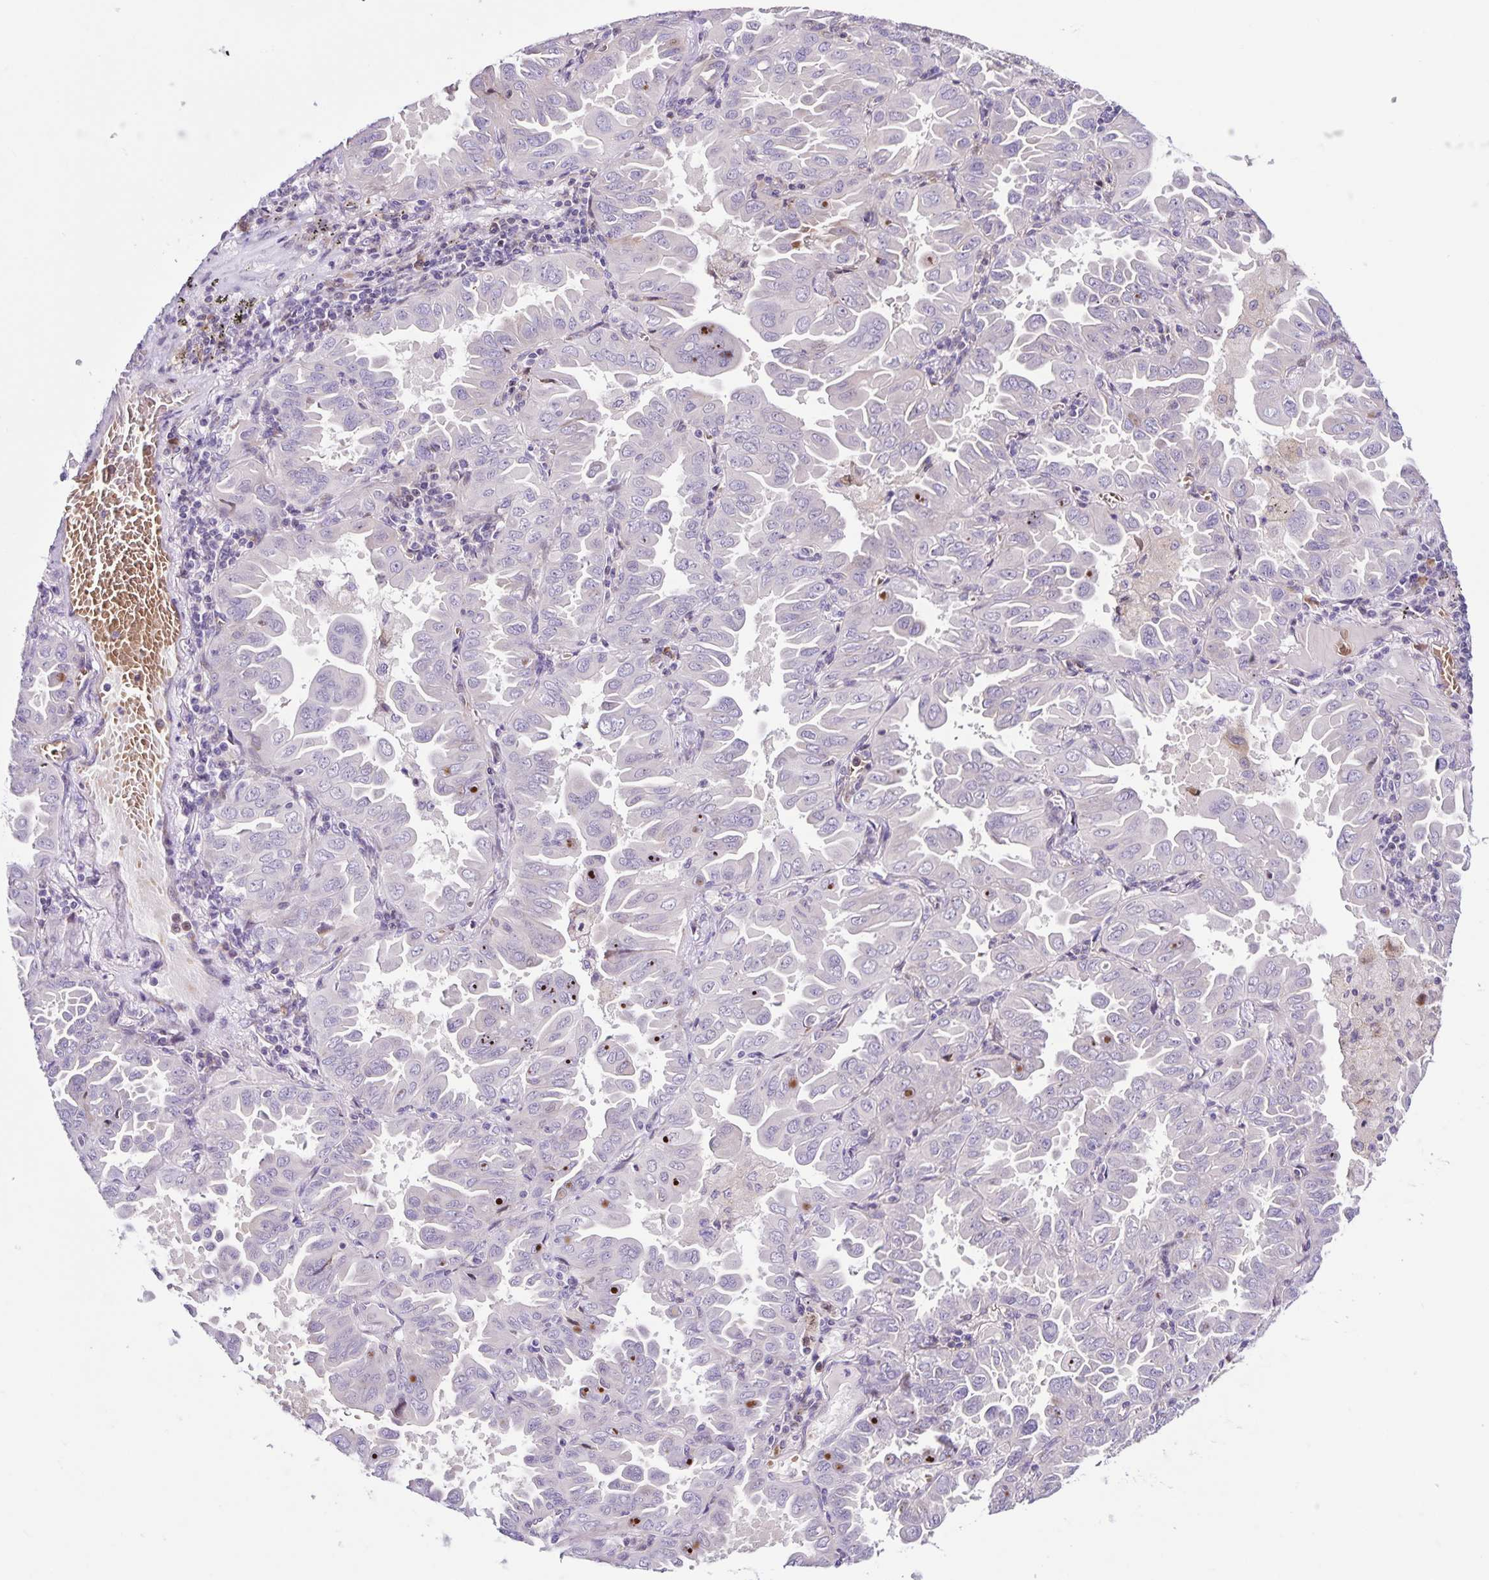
{"staining": {"intensity": "negative", "quantity": "none", "location": "none"}, "tissue": "lung cancer", "cell_type": "Tumor cells", "image_type": "cancer", "snomed": [{"axis": "morphology", "description": "Adenocarcinoma, NOS"}, {"axis": "topography", "description": "Lung"}], "caption": "The histopathology image reveals no staining of tumor cells in lung cancer (adenocarcinoma).", "gene": "RNFT2", "patient": {"sex": "male", "age": 64}}